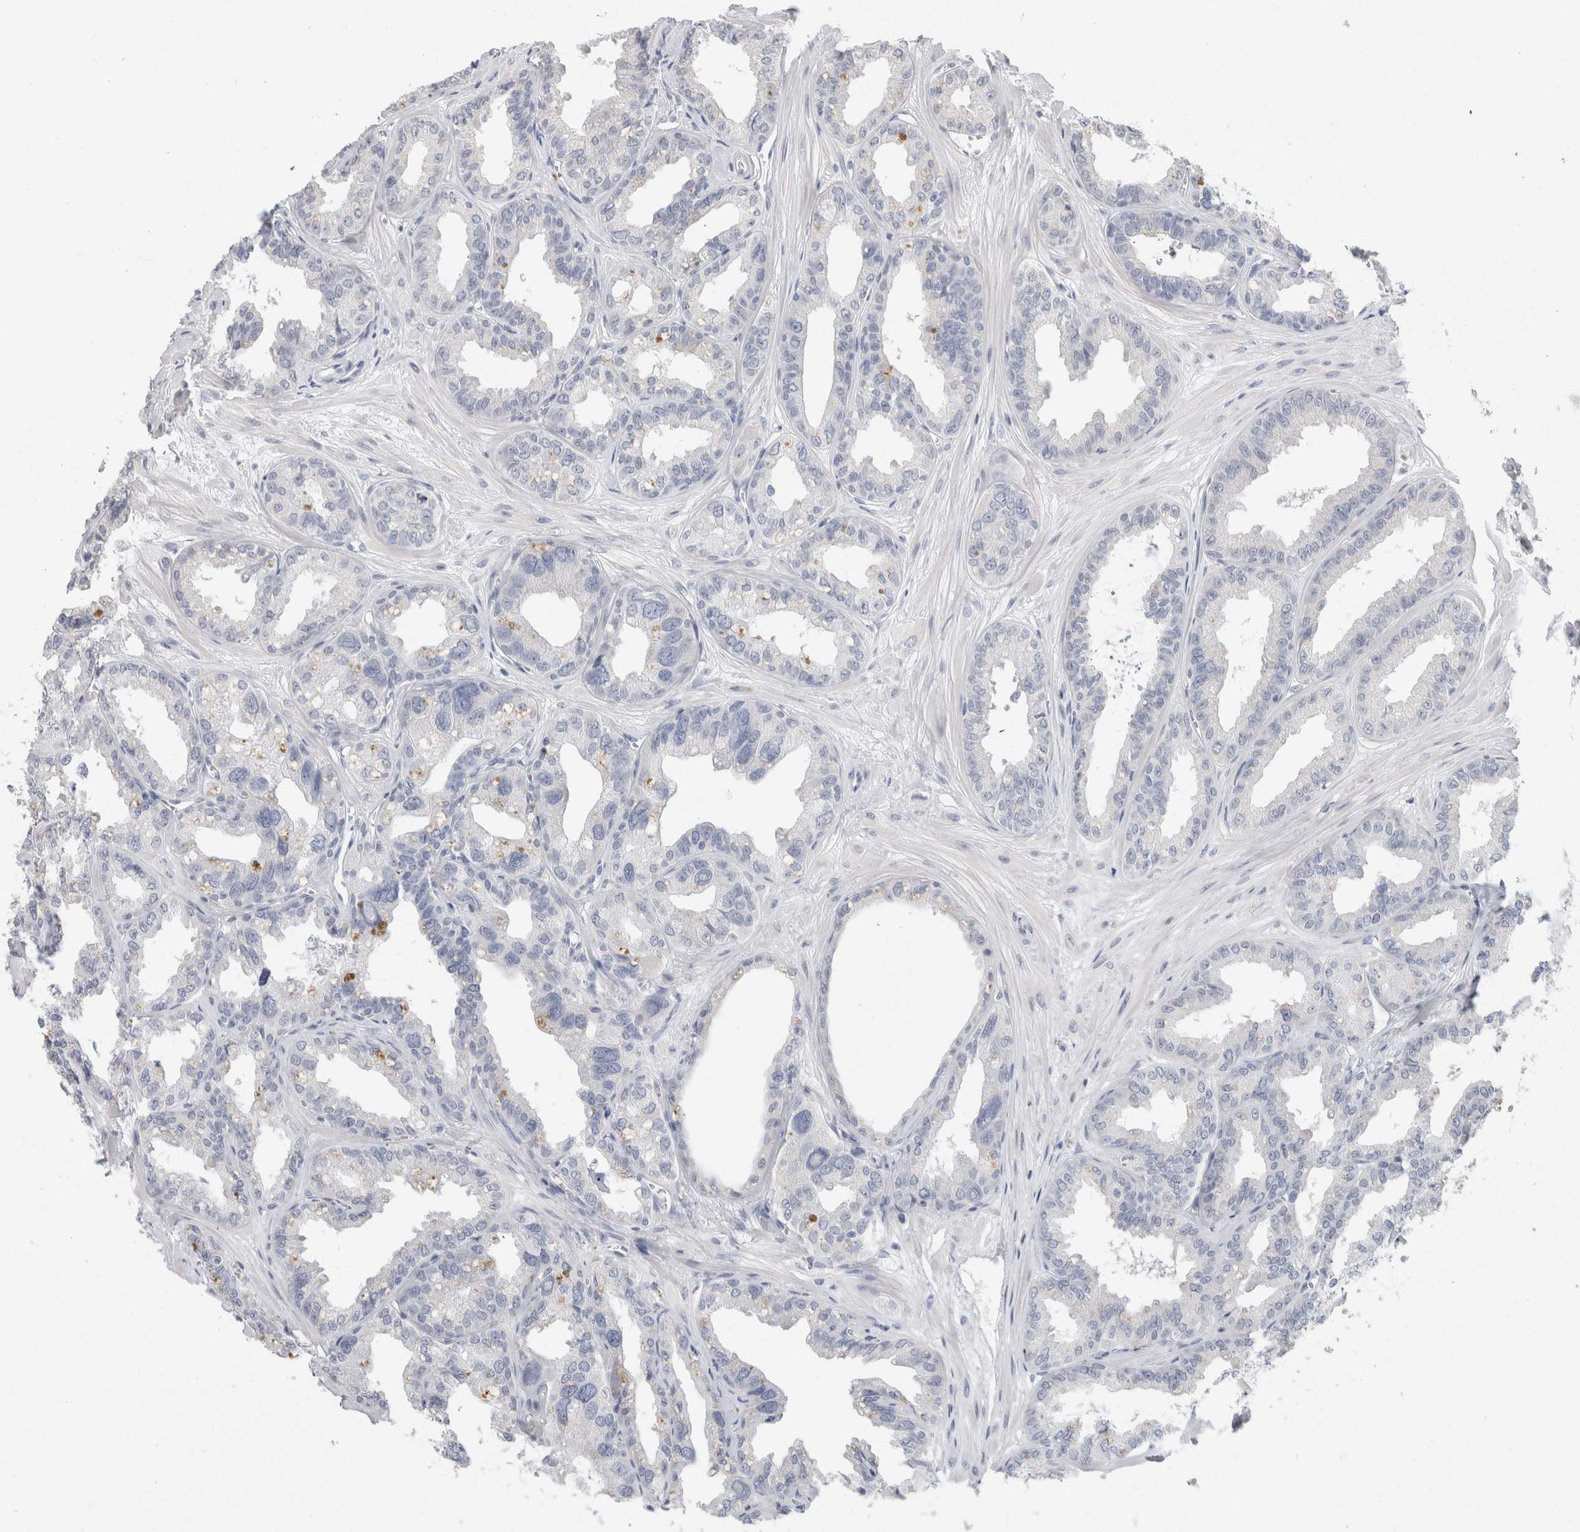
{"staining": {"intensity": "negative", "quantity": "none", "location": "none"}, "tissue": "seminal vesicle", "cell_type": "Glandular cells", "image_type": "normal", "snomed": [{"axis": "morphology", "description": "Normal tissue, NOS"}, {"axis": "topography", "description": "Prostate"}, {"axis": "topography", "description": "Seminal veicle"}], "caption": "IHC of unremarkable seminal vesicle displays no expression in glandular cells. The staining is performed using DAB (3,3'-diaminobenzidine) brown chromogen with nuclei counter-stained in using hematoxylin.", "gene": "BCAN", "patient": {"sex": "male", "age": 51}}